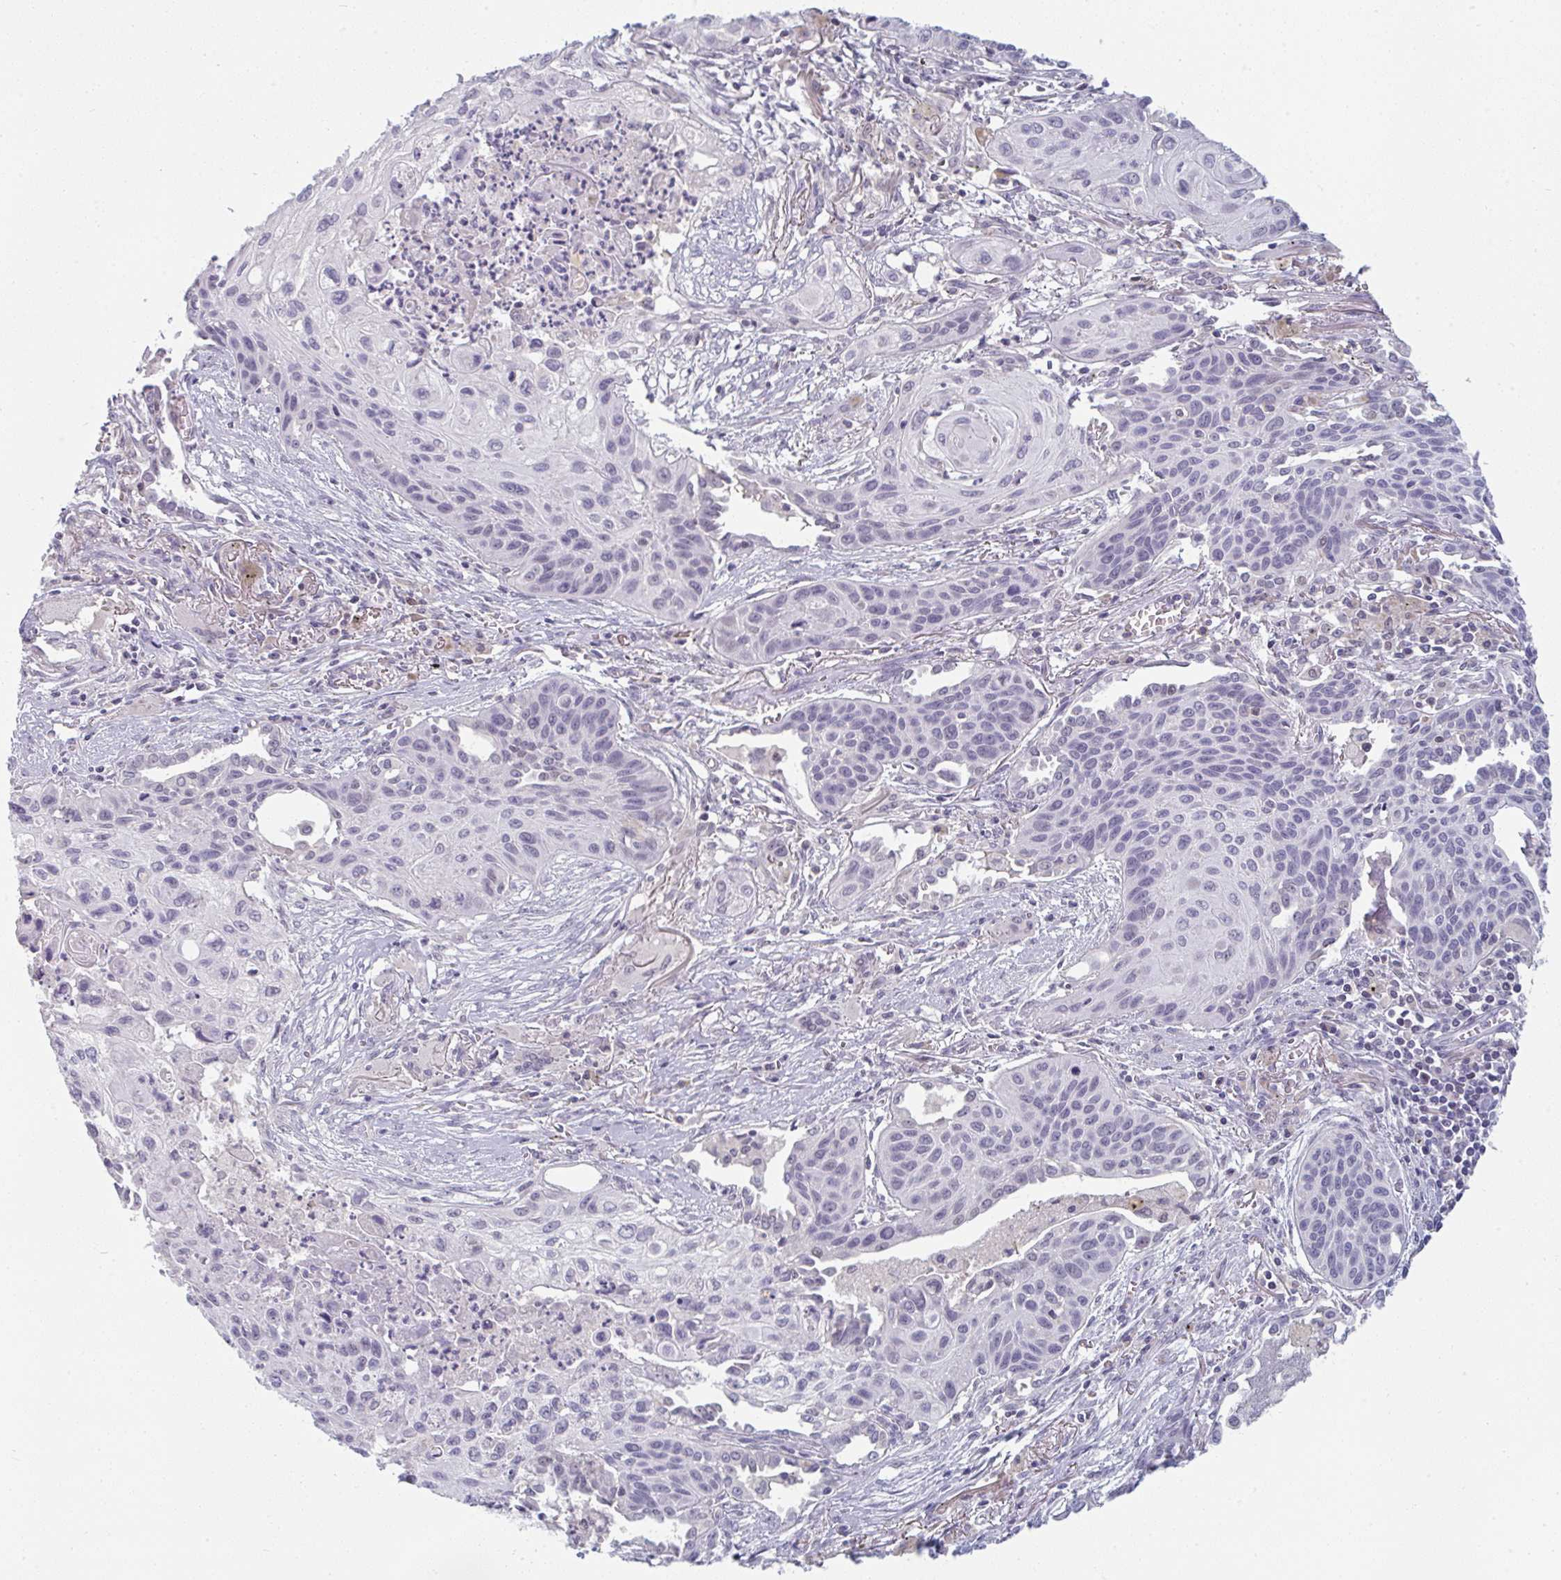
{"staining": {"intensity": "negative", "quantity": "none", "location": "none"}, "tissue": "lung cancer", "cell_type": "Tumor cells", "image_type": "cancer", "snomed": [{"axis": "morphology", "description": "Squamous cell carcinoma, NOS"}, {"axis": "topography", "description": "Lung"}], "caption": "Protein analysis of lung cancer (squamous cell carcinoma) shows no significant staining in tumor cells.", "gene": "PPFIA4", "patient": {"sex": "male", "age": 71}}